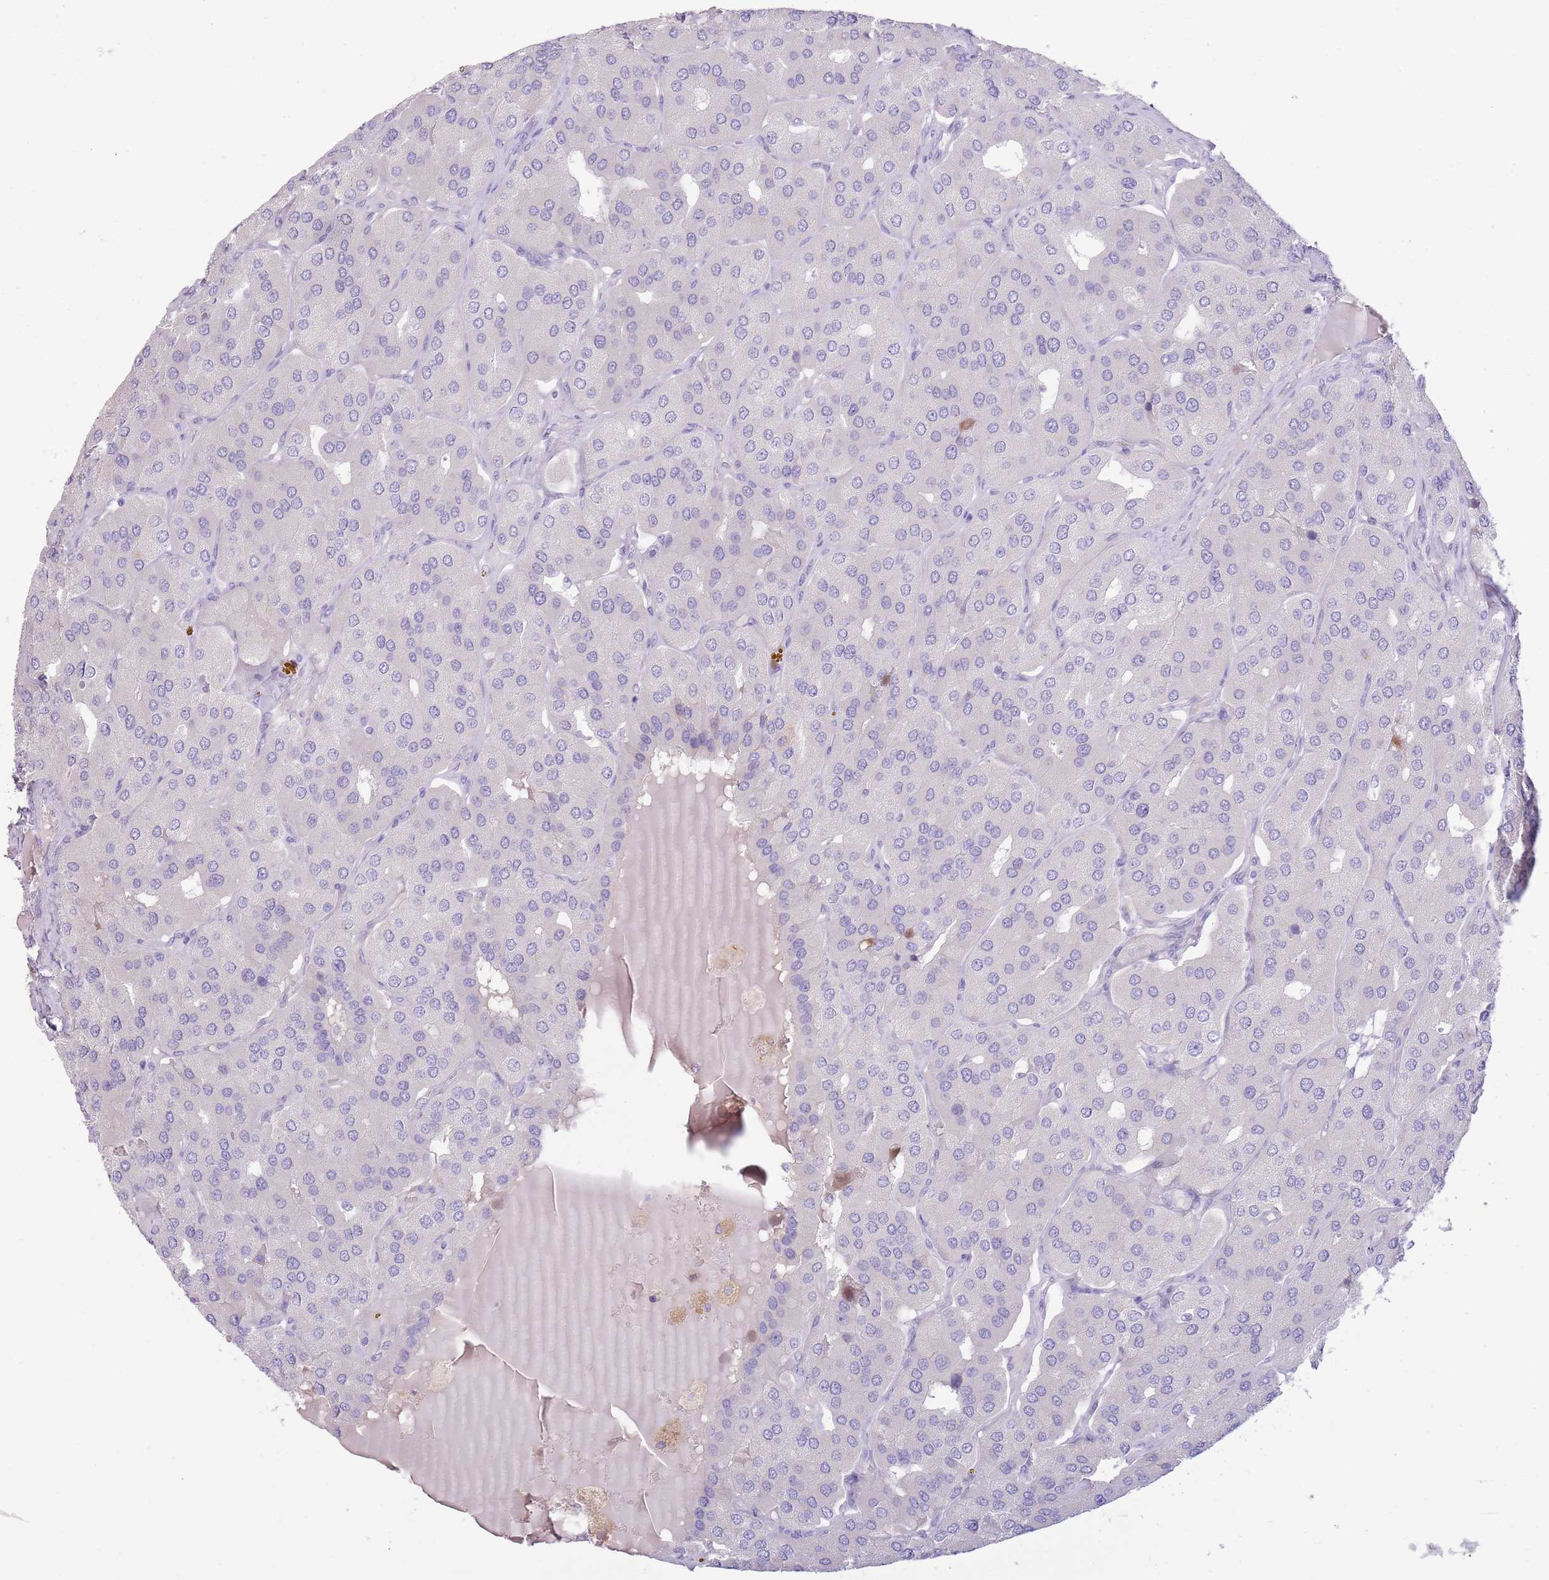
{"staining": {"intensity": "negative", "quantity": "none", "location": "none"}, "tissue": "parathyroid gland", "cell_type": "Glandular cells", "image_type": "normal", "snomed": [{"axis": "morphology", "description": "Normal tissue, NOS"}, {"axis": "morphology", "description": "Adenoma, NOS"}, {"axis": "topography", "description": "Parathyroid gland"}], "caption": "The image shows no staining of glandular cells in unremarkable parathyroid gland.", "gene": "TOX2", "patient": {"sex": "female", "age": 86}}